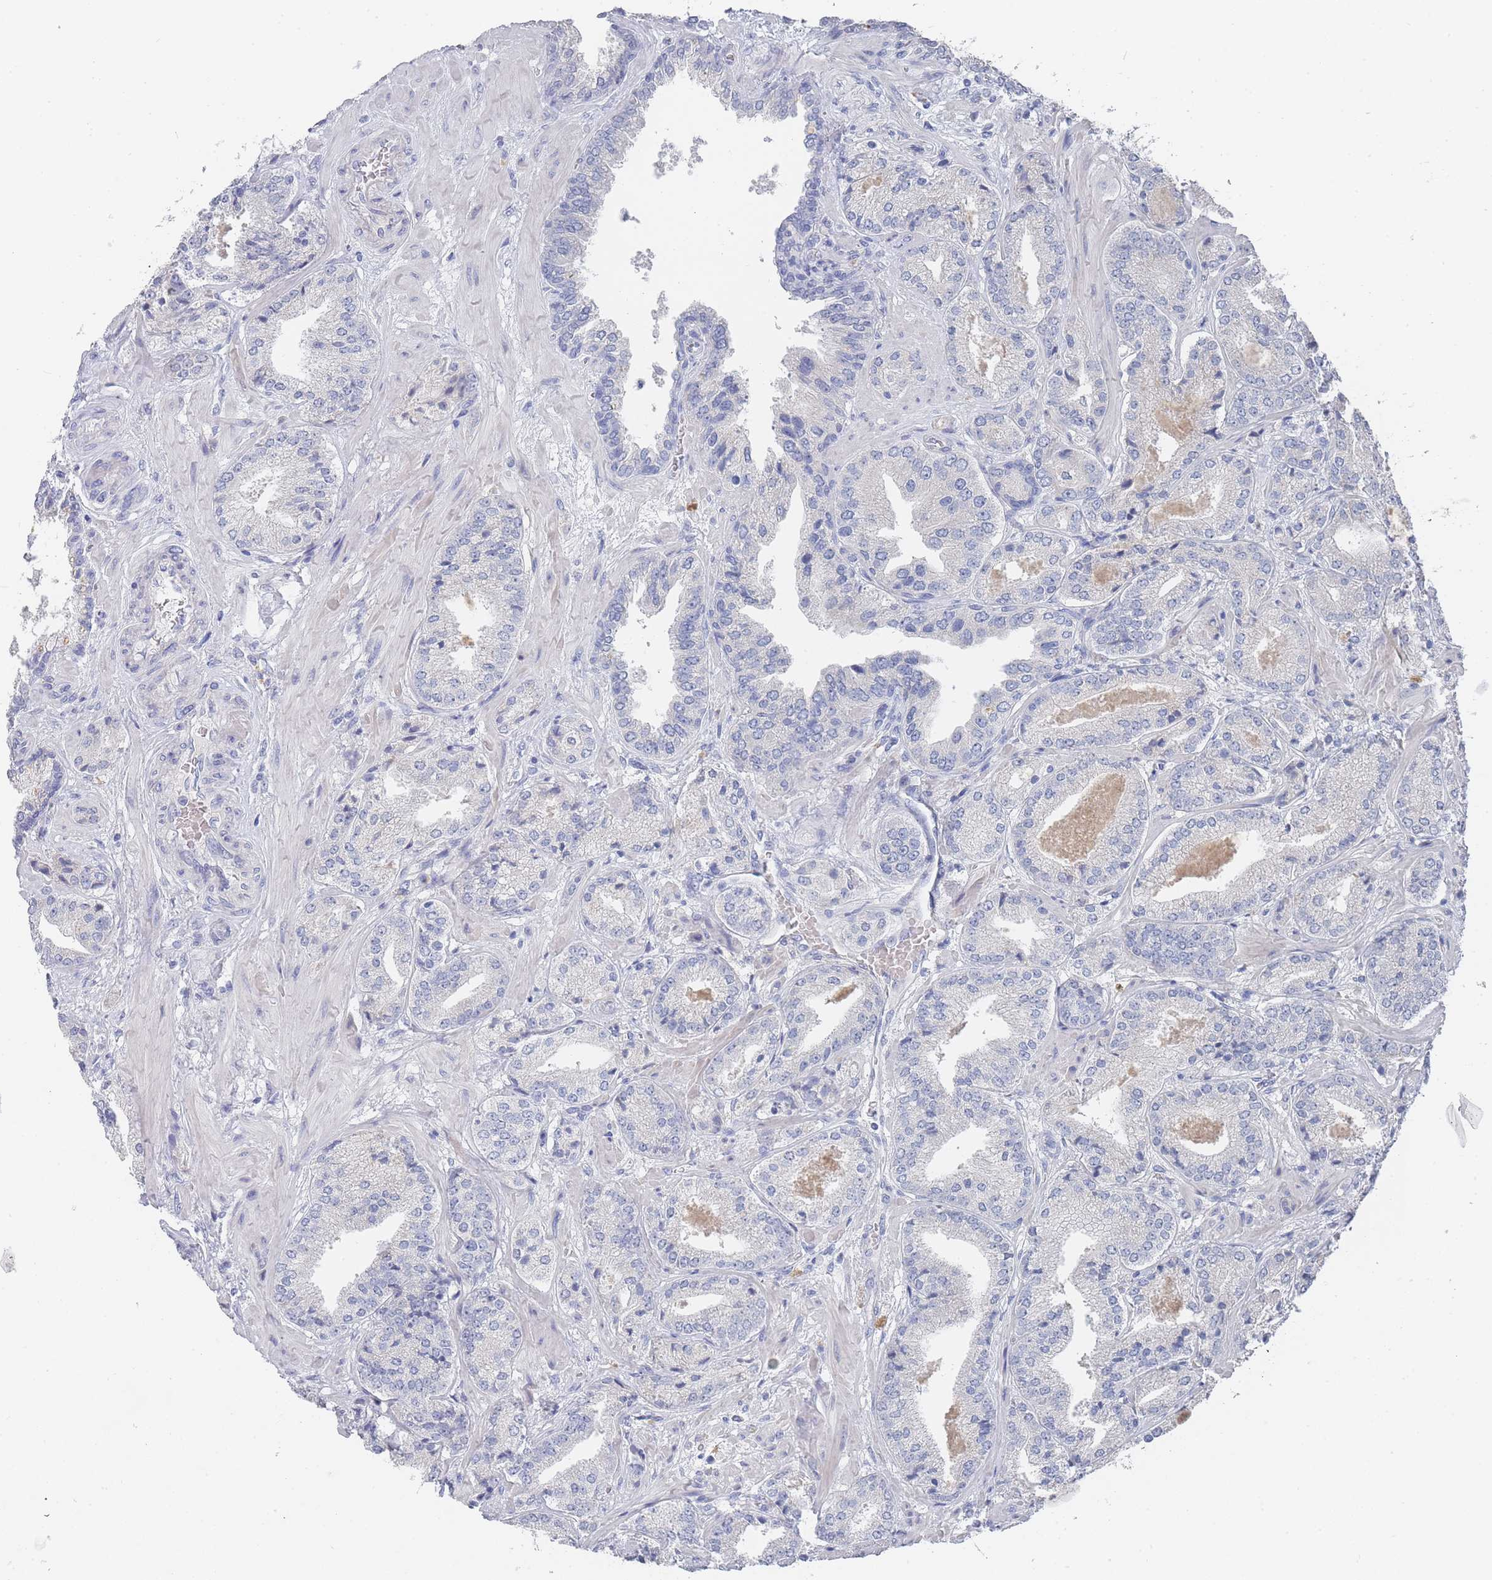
{"staining": {"intensity": "negative", "quantity": "none", "location": "none"}, "tissue": "prostate cancer", "cell_type": "Tumor cells", "image_type": "cancer", "snomed": [{"axis": "morphology", "description": "Adenocarcinoma, High grade"}, {"axis": "topography", "description": "Prostate"}], "caption": "Tumor cells show no significant expression in prostate cancer (adenocarcinoma (high-grade)).", "gene": "ACAD11", "patient": {"sex": "male", "age": 63}}